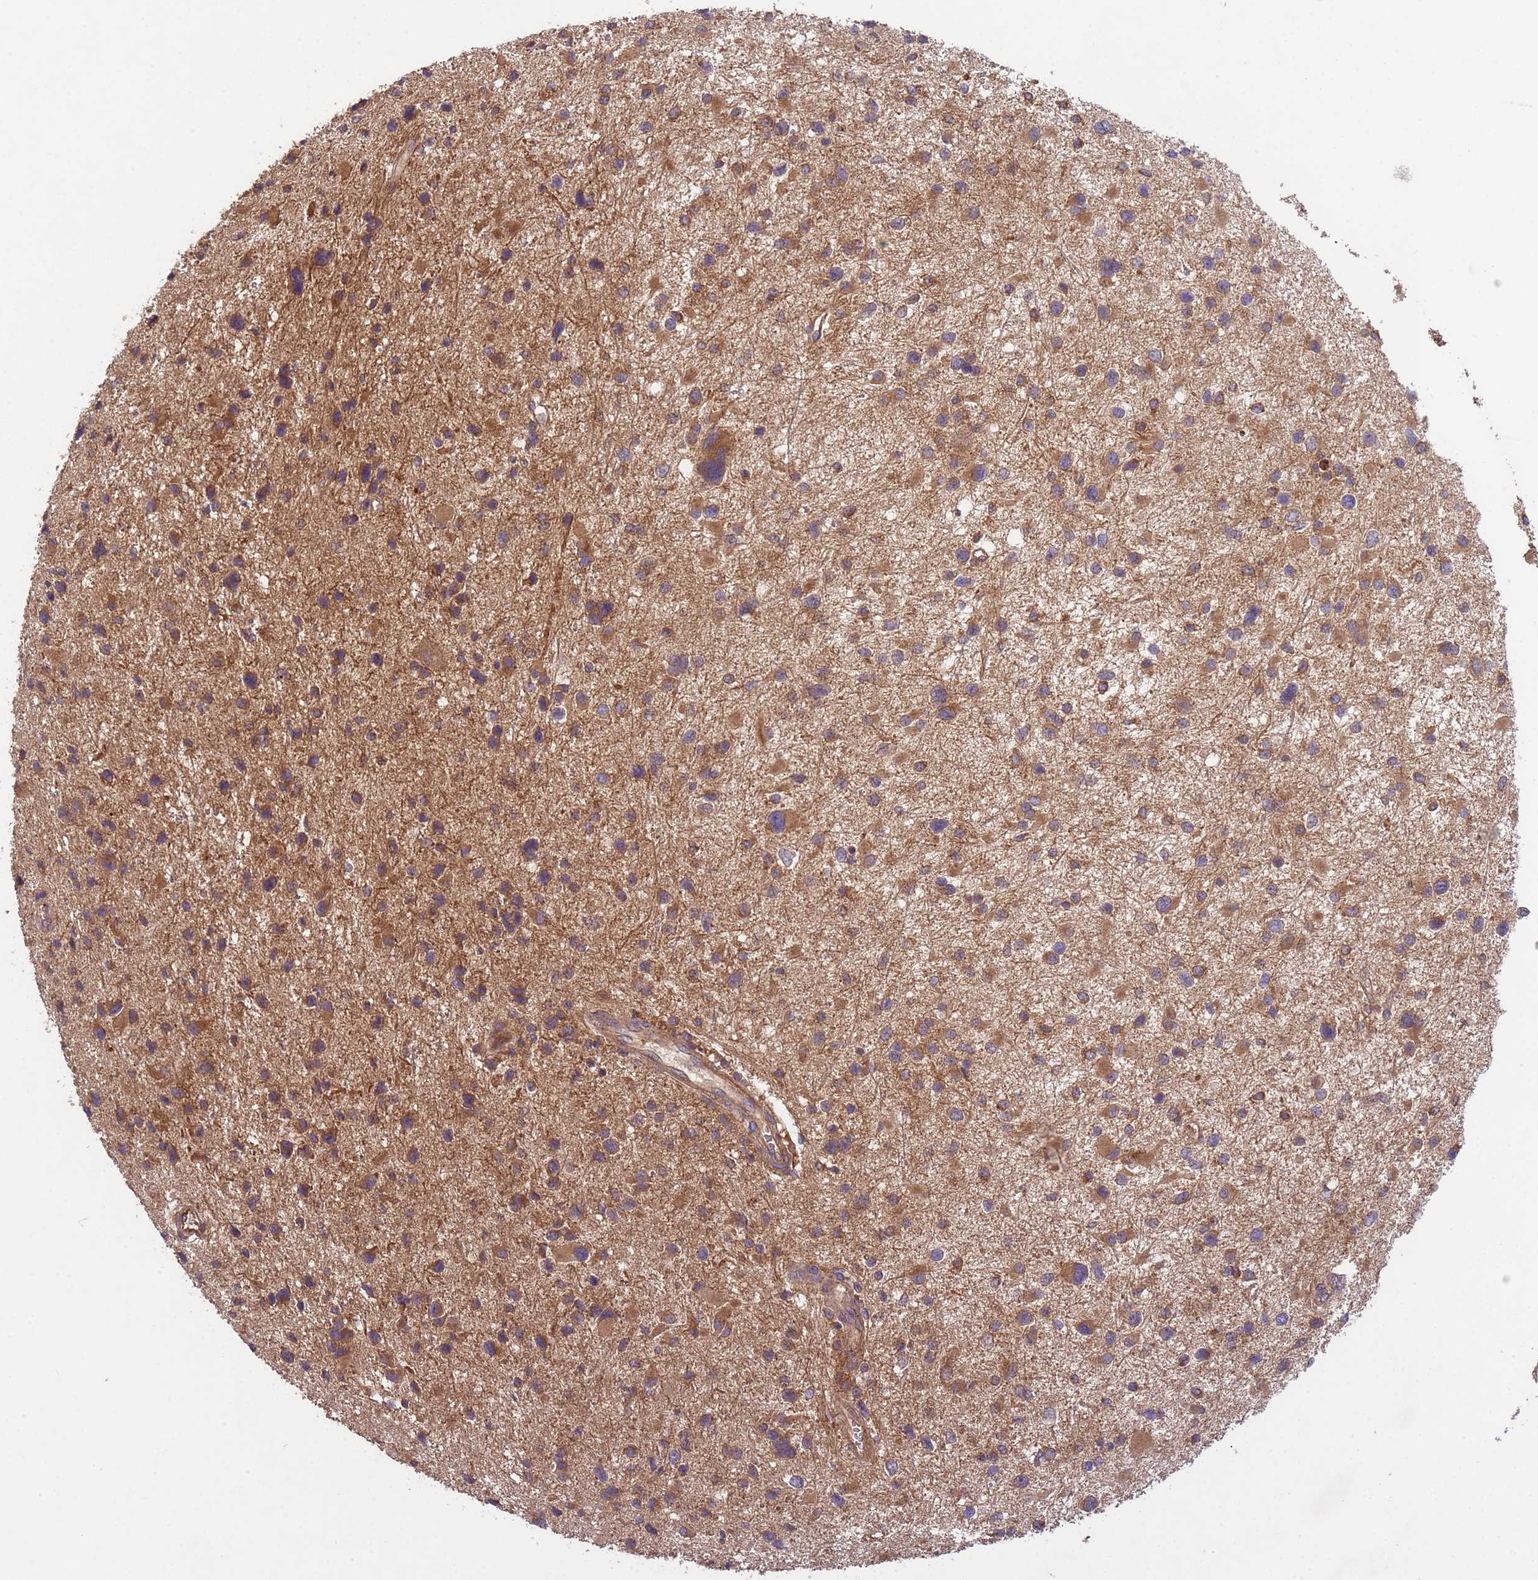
{"staining": {"intensity": "moderate", "quantity": ">75%", "location": "cytoplasmic/membranous"}, "tissue": "glioma", "cell_type": "Tumor cells", "image_type": "cancer", "snomed": [{"axis": "morphology", "description": "Glioma, malignant, Low grade"}, {"axis": "topography", "description": "Brain"}], "caption": "Brown immunohistochemical staining in human glioma demonstrates moderate cytoplasmic/membranous positivity in about >75% of tumor cells. (Brightfield microscopy of DAB IHC at high magnification).", "gene": "RAB10", "patient": {"sex": "female", "age": 32}}